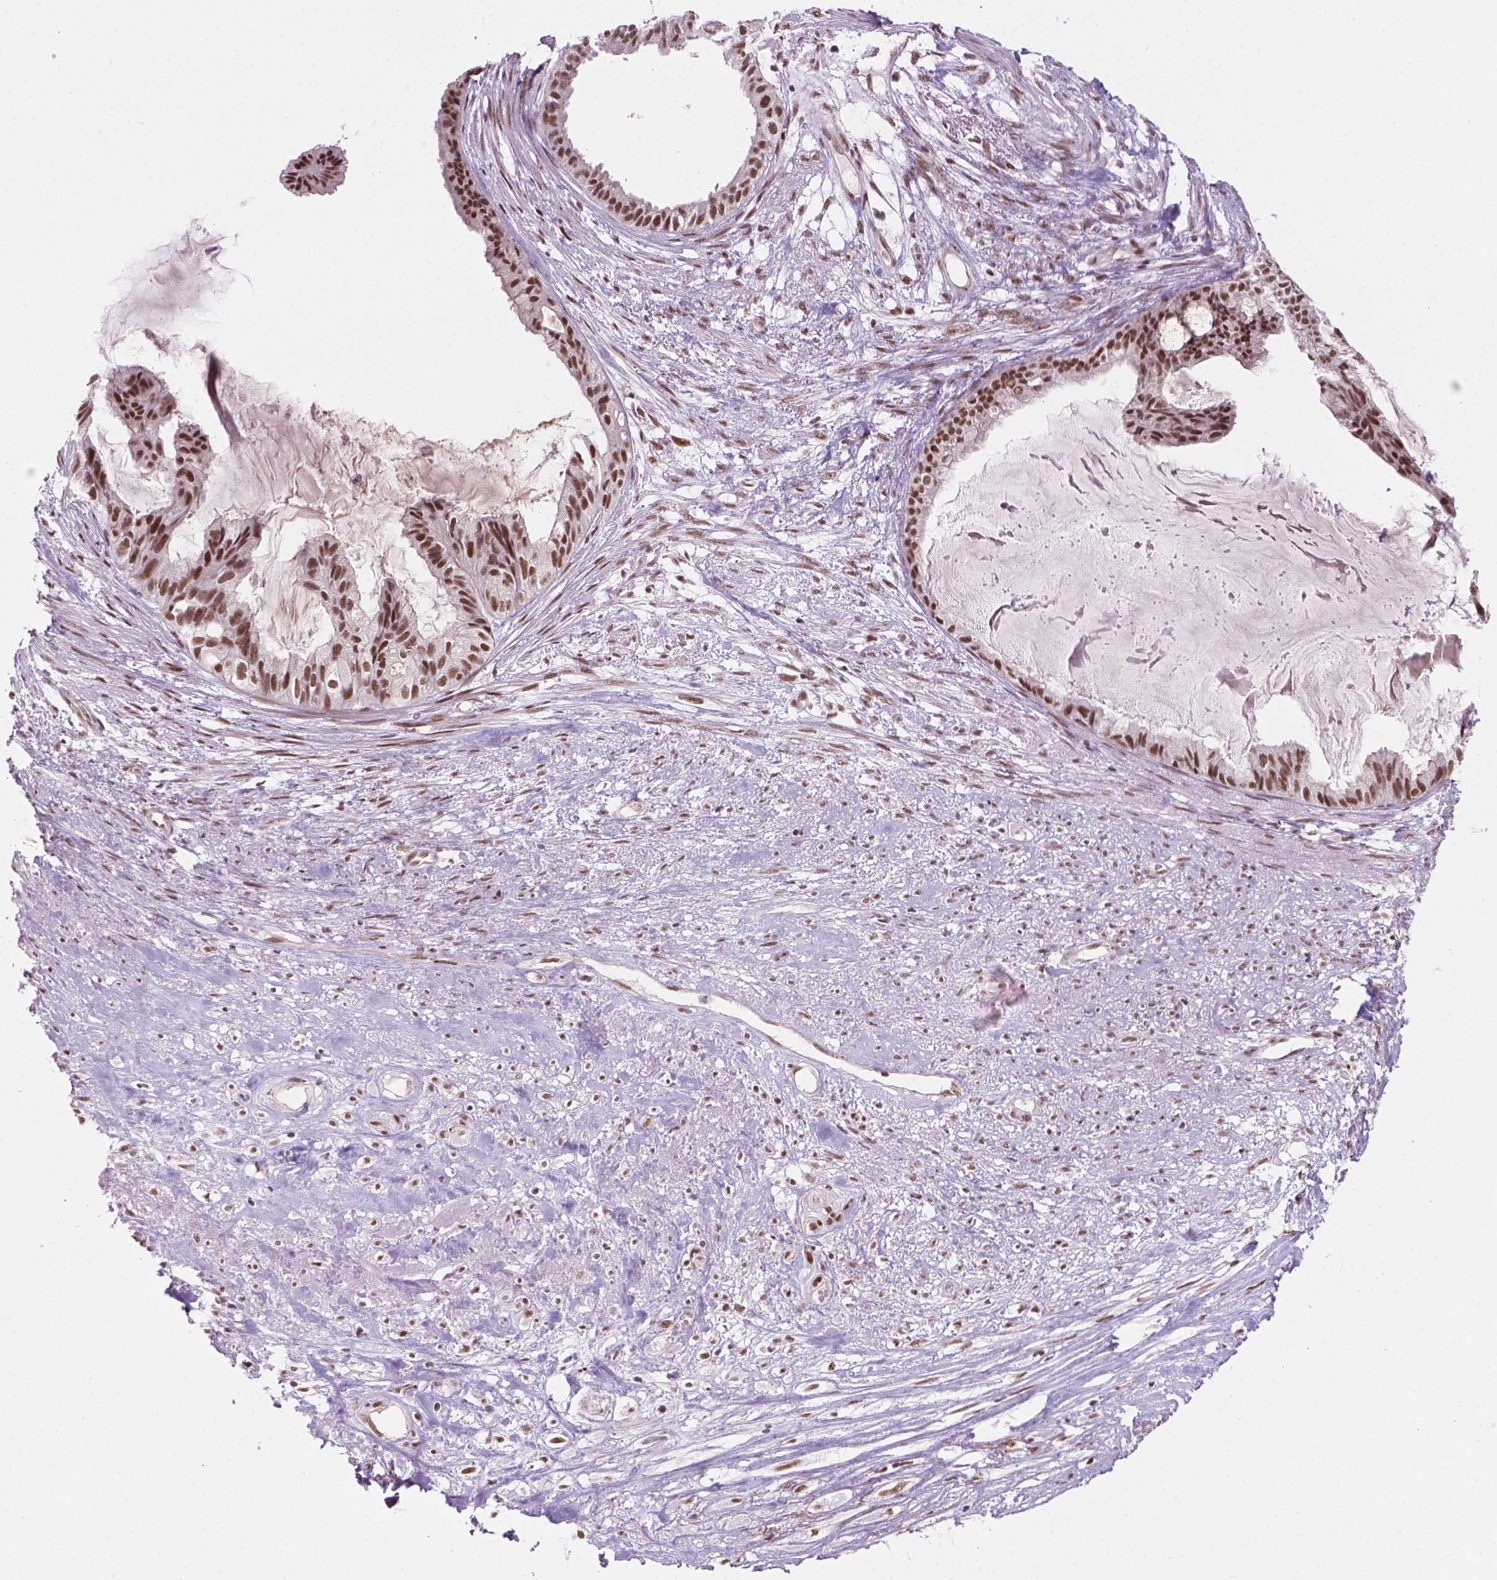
{"staining": {"intensity": "moderate", "quantity": ">75%", "location": "nuclear"}, "tissue": "endometrial cancer", "cell_type": "Tumor cells", "image_type": "cancer", "snomed": [{"axis": "morphology", "description": "Adenocarcinoma, NOS"}, {"axis": "topography", "description": "Endometrium"}], "caption": "DAB immunohistochemical staining of human adenocarcinoma (endometrial) shows moderate nuclear protein expression in approximately >75% of tumor cells.", "gene": "PHAX", "patient": {"sex": "female", "age": 86}}